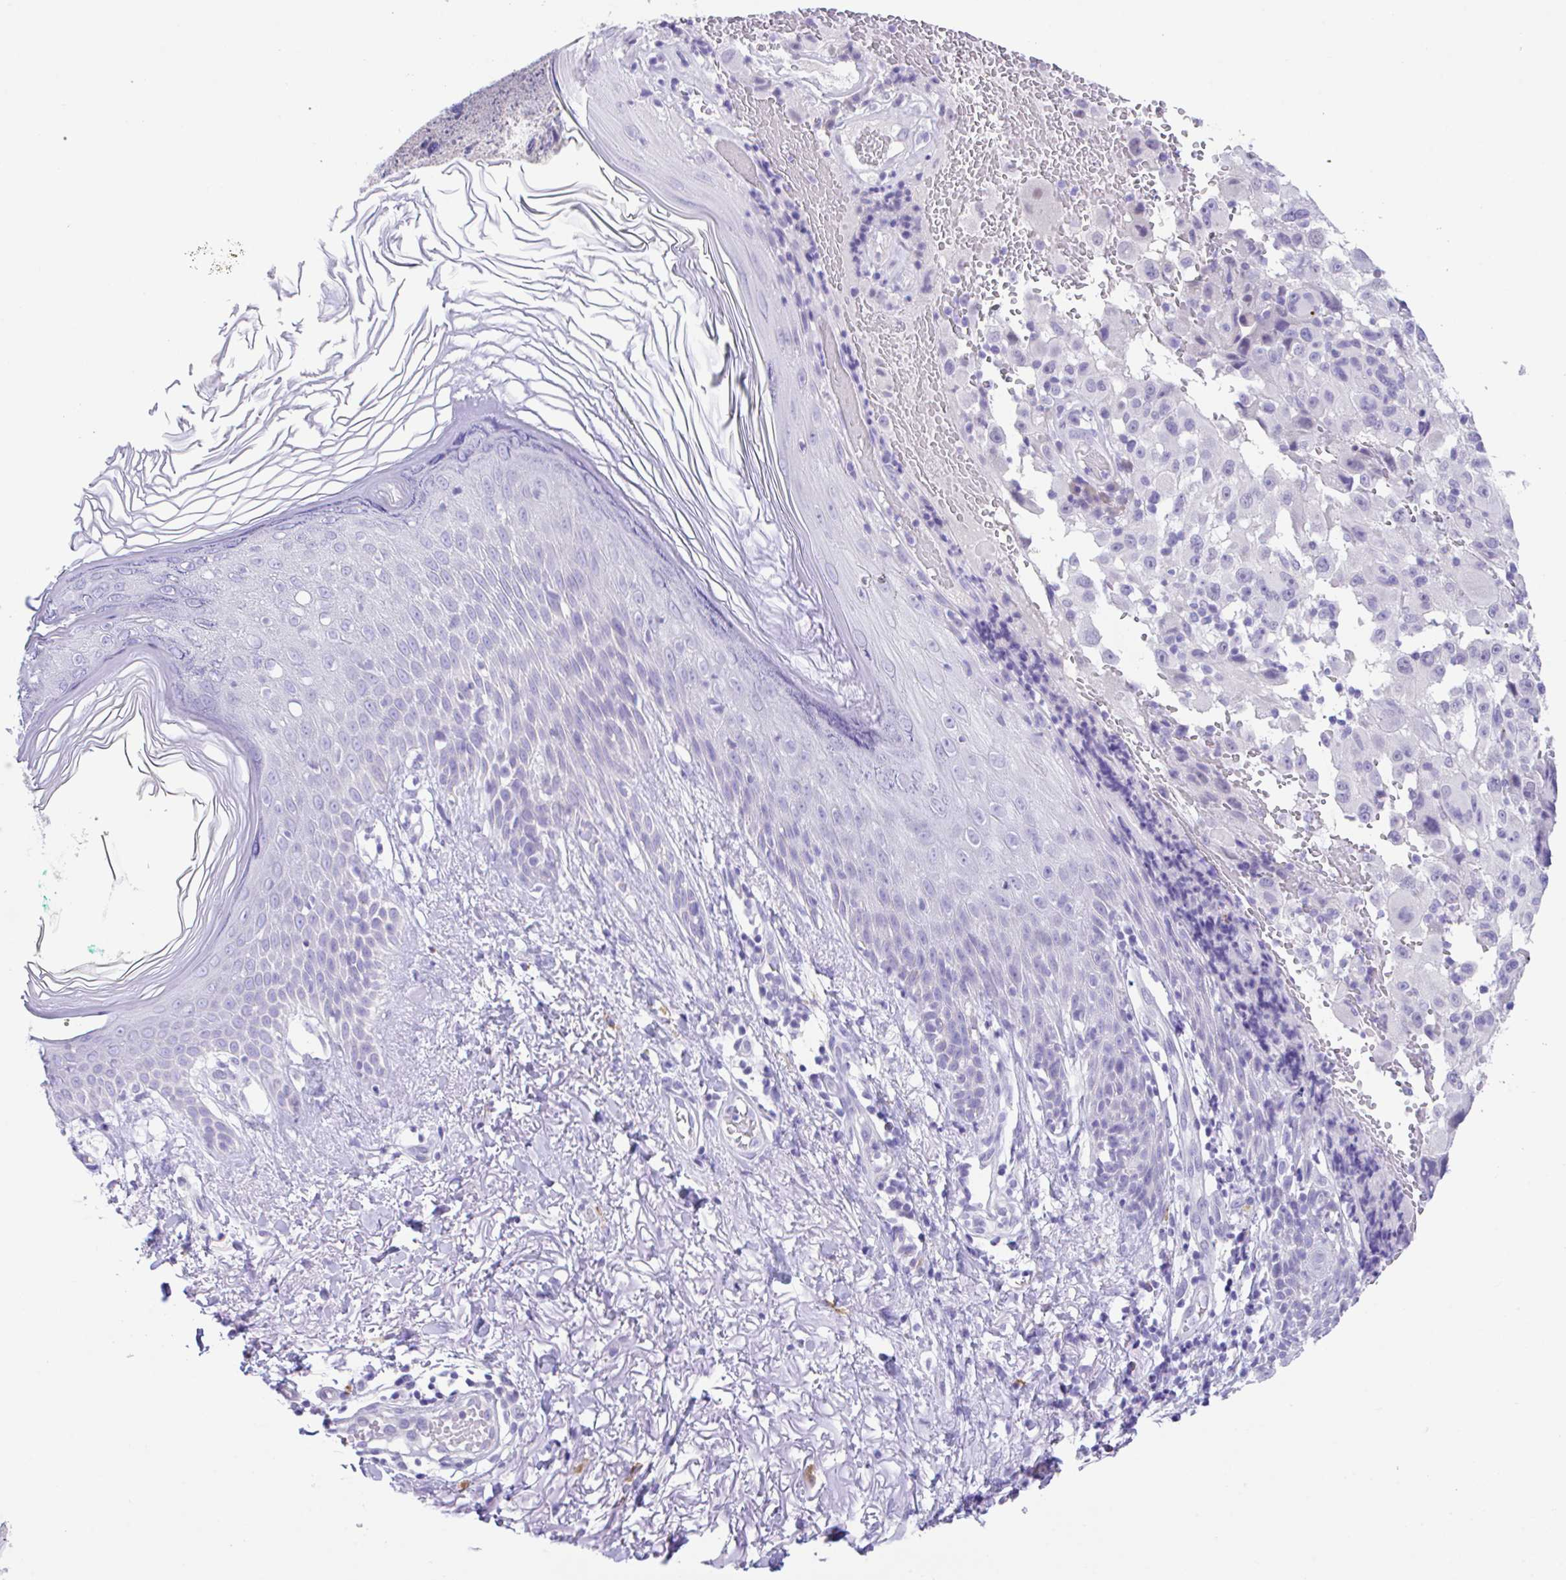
{"staining": {"intensity": "negative", "quantity": "none", "location": "none"}, "tissue": "melanoma", "cell_type": "Tumor cells", "image_type": "cancer", "snomed": [{"axis": "morphology", "description": "Malignant melanoma, NOS"}, {"axis": "topography", "description": "Skin"}], "caption": "This is an IHC photomicrograph of human melanoma. There is no positivity in tumor cells.", "gene": "HACD4", "patient": {"sex": "female", "age": 71}}